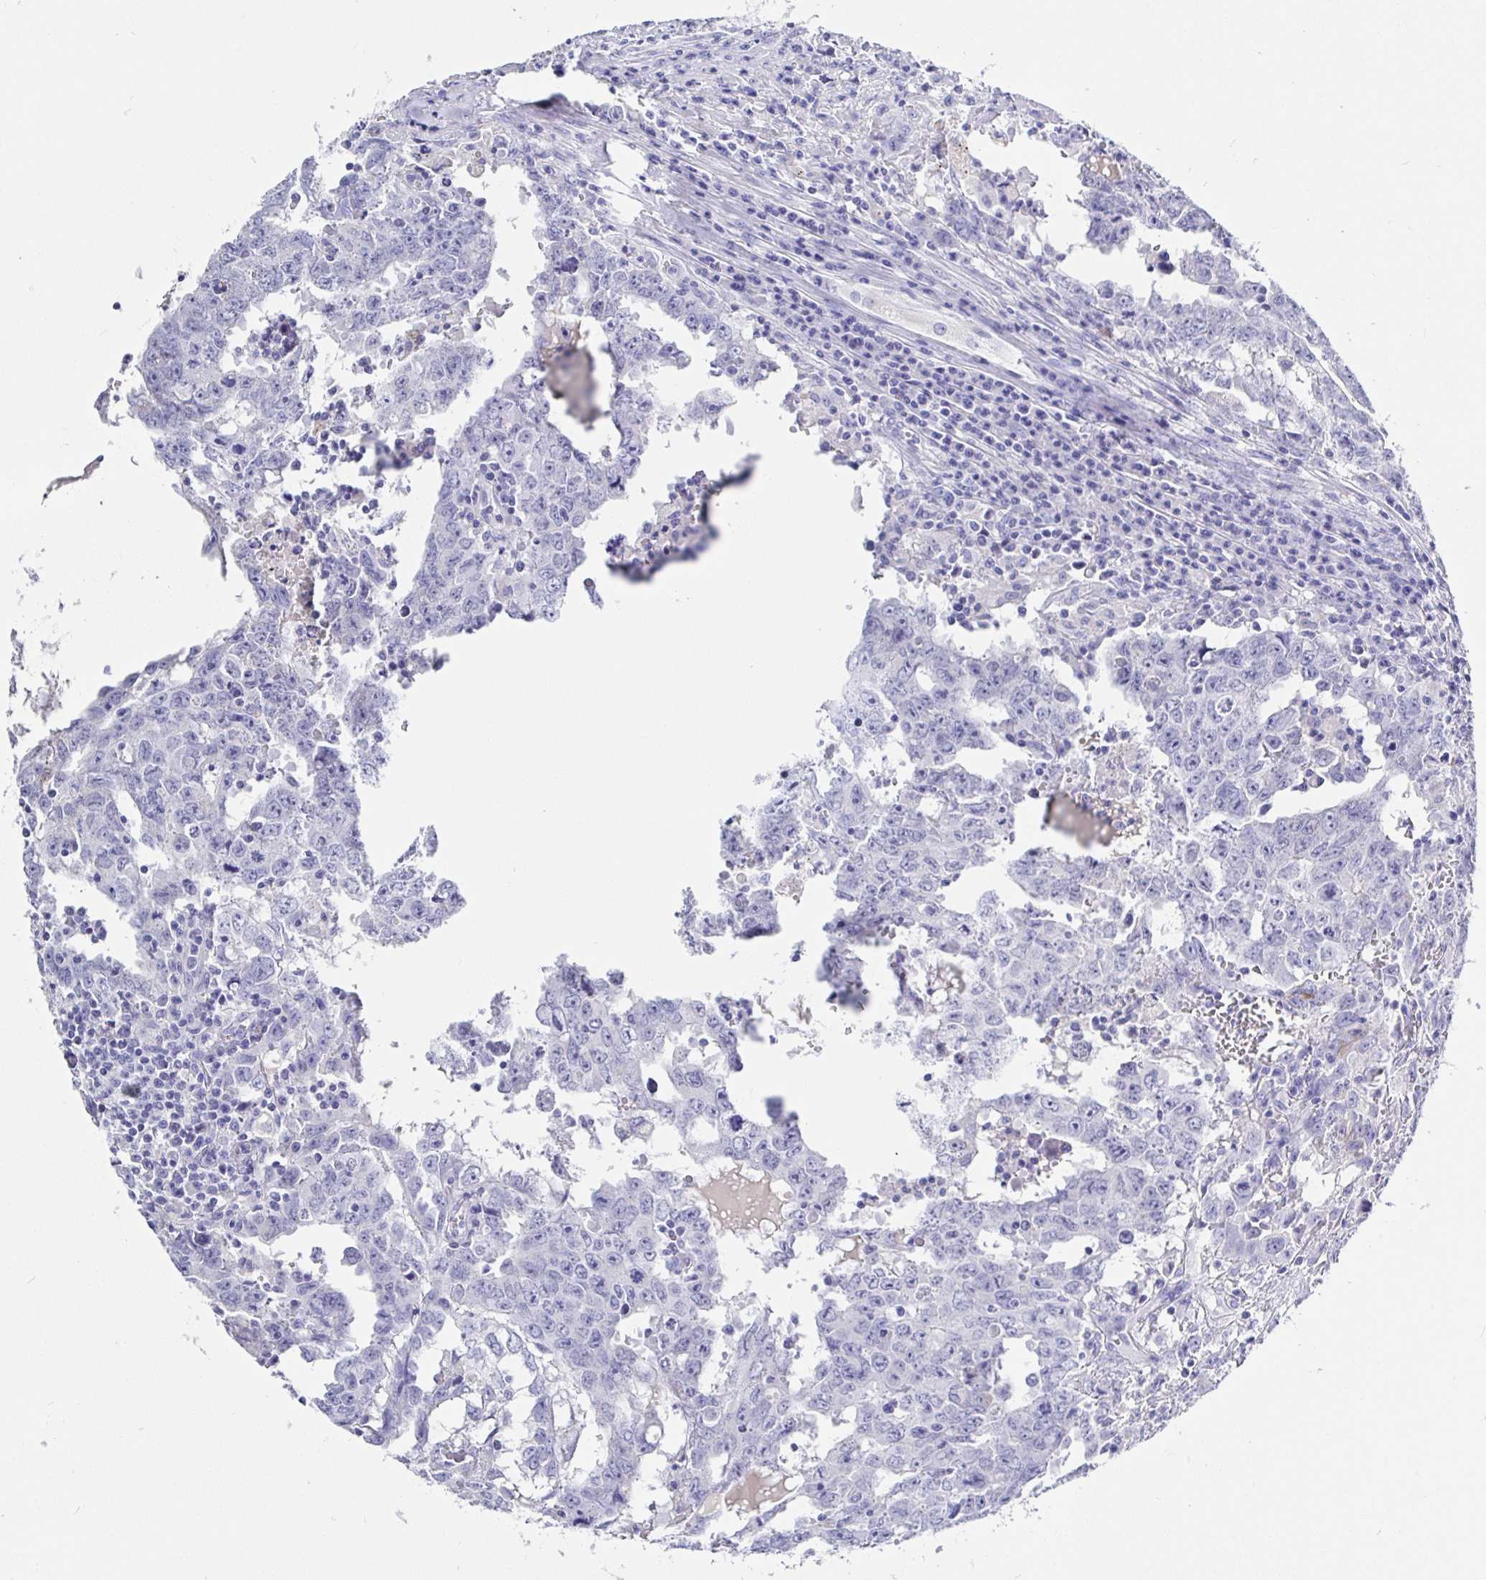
{"staining": {"intensity": "negative", "quantity": "none", "location": "none"}, "tissue": "testis cancer", "cell_type": "Tumor cells", "image_type": "cancer", "snomed": [{"axis": "morphology", "description": "Carcinoma, Embryonal, NOS"}, {"axis": "topography", "description": "Testis"}], "caption": "The micrograph demonstrates no staining of tumor cells in testis embryonal carcinoma.", "gene": "MAOA", "patient": {"sex": "male", "age": 22}}